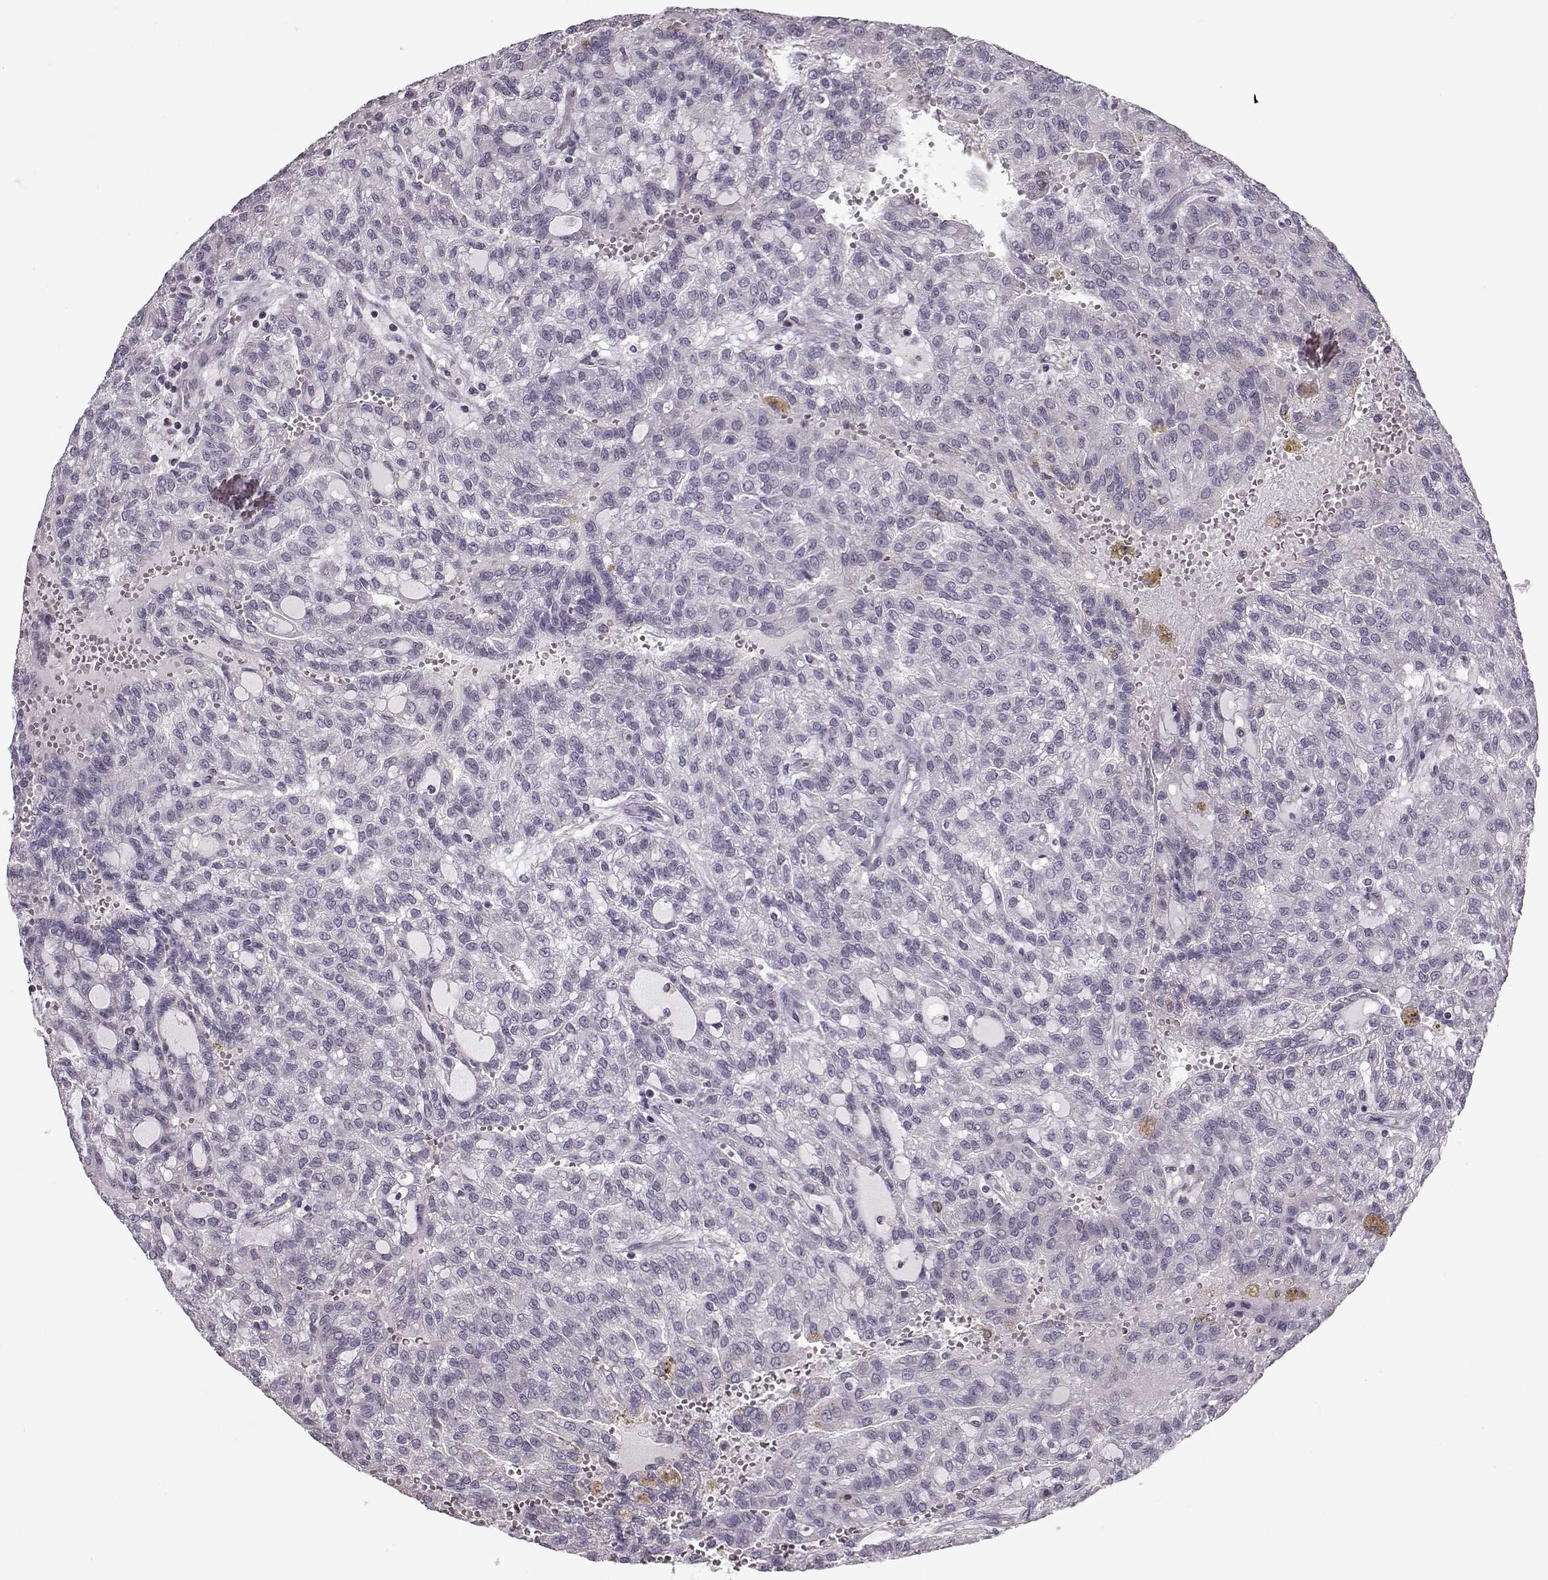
{"staining": {"intensity": "negative", "quantity": "none", "location": "none"}, "tissue": "renal cancer", "cell_type": "Tumor cells", "image_type": "cancer", "snomed": [{"axis": "morphology", "description": "Adenocarcinoma, NOS"}, {"axis": "topography", "description": "Kidney"}], "caption": "The immunohistochemistry (IHC) micrograph has no significant positivity in tumor cells of renal cancer (adenocarcinoma) tissue.", "gene": "RP1L1", "patient": {"sex": "male", "age": 63}}